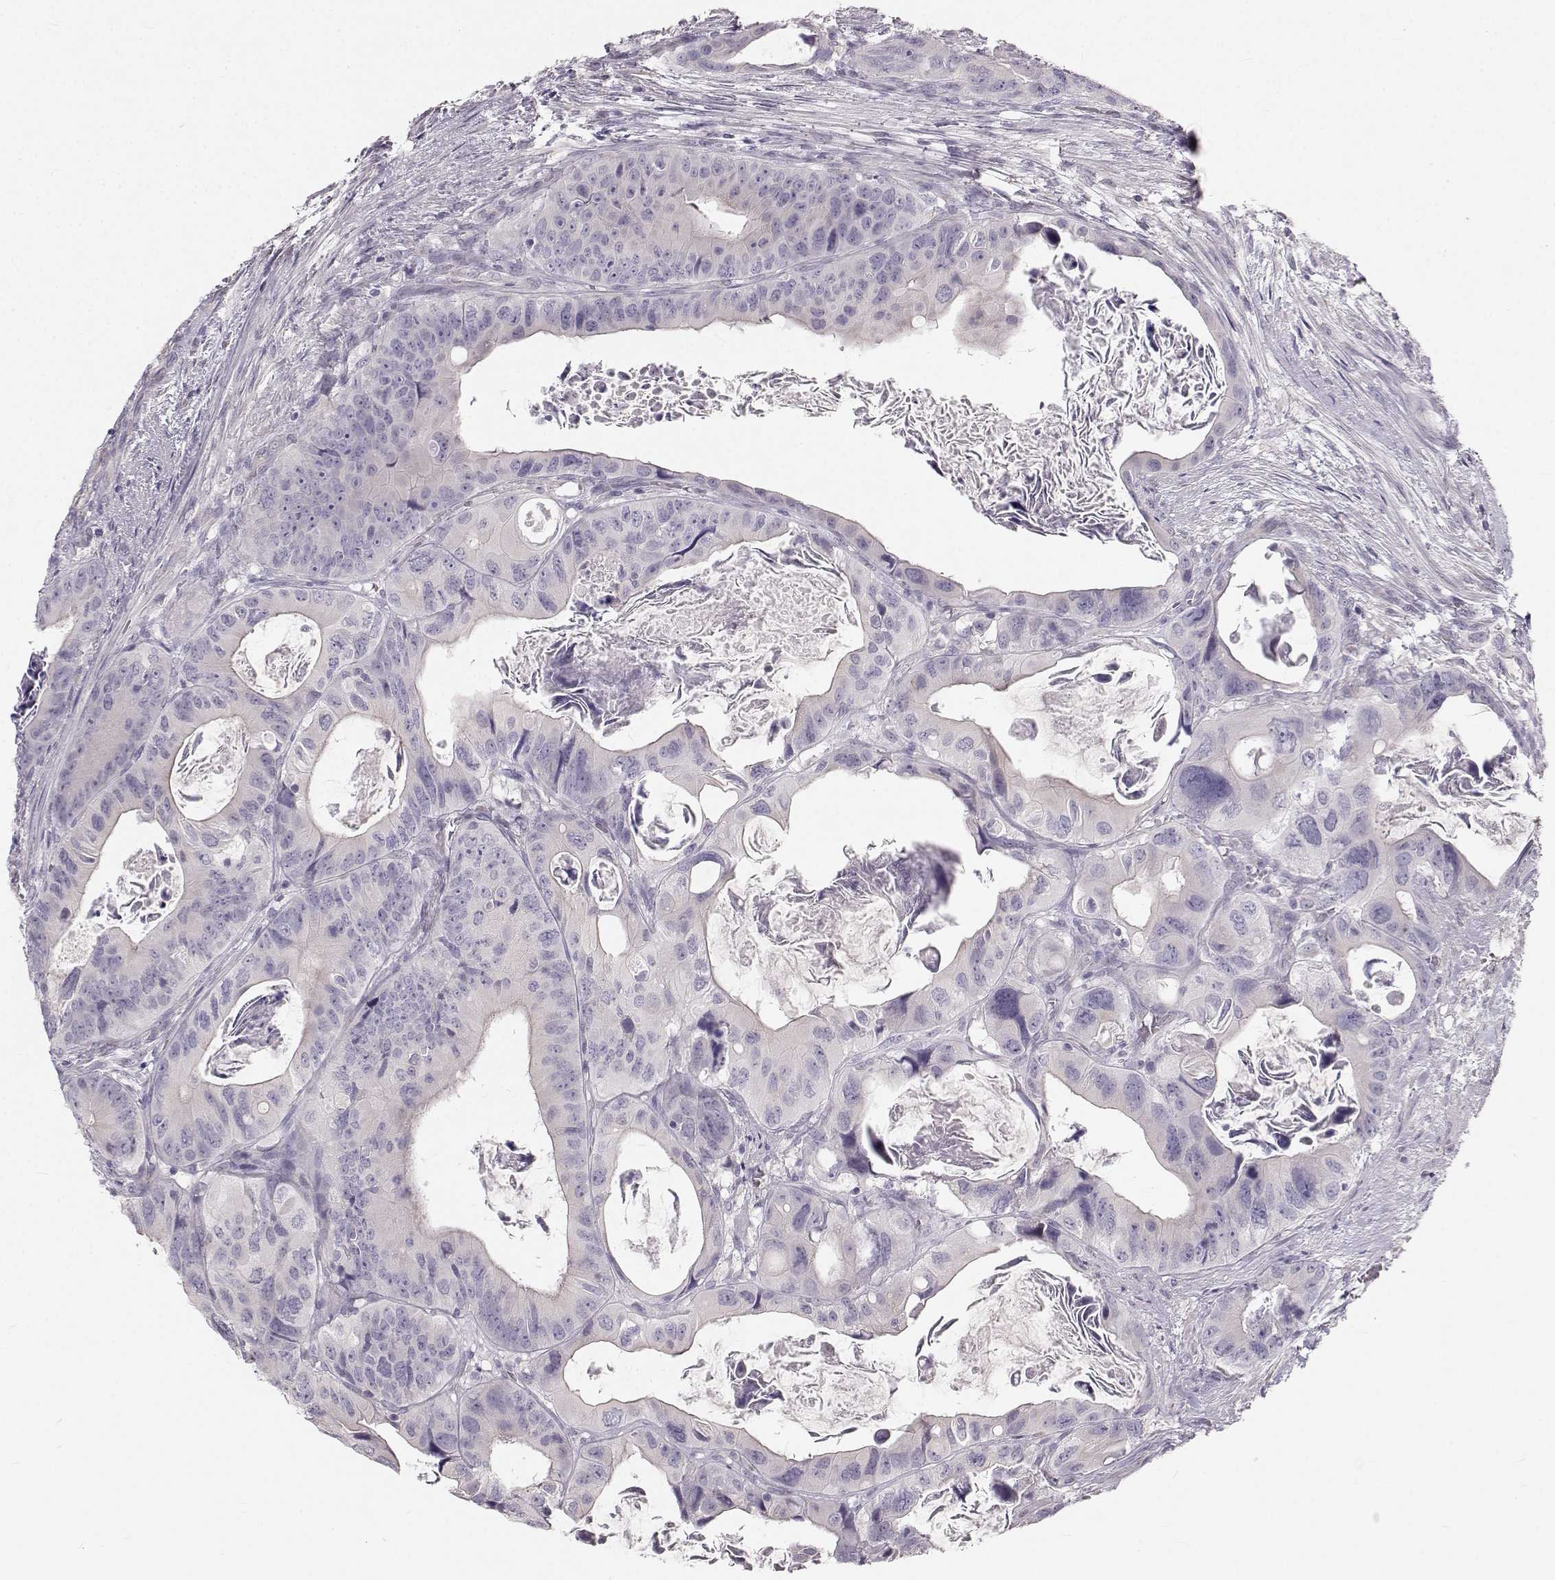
{"staining": {"intensity": "negative", "quantity": "none", "location": "none"}, "tissue": "colorectal cancer", "cell_type": "Tumor cells", "image_type": "cancer", "snomed": [{"axis": "morphology", "description": "Adenocarcinoma, NOS"}, {"axis": "topography", "description": "Rectum"}], "caption": "DAB immunohistochemical staining of human colorectal adenocarcinoma displays no significant staining in tumor cells.", "gene": "OIP5", "patient": {"sex": "male", "age": 64}}